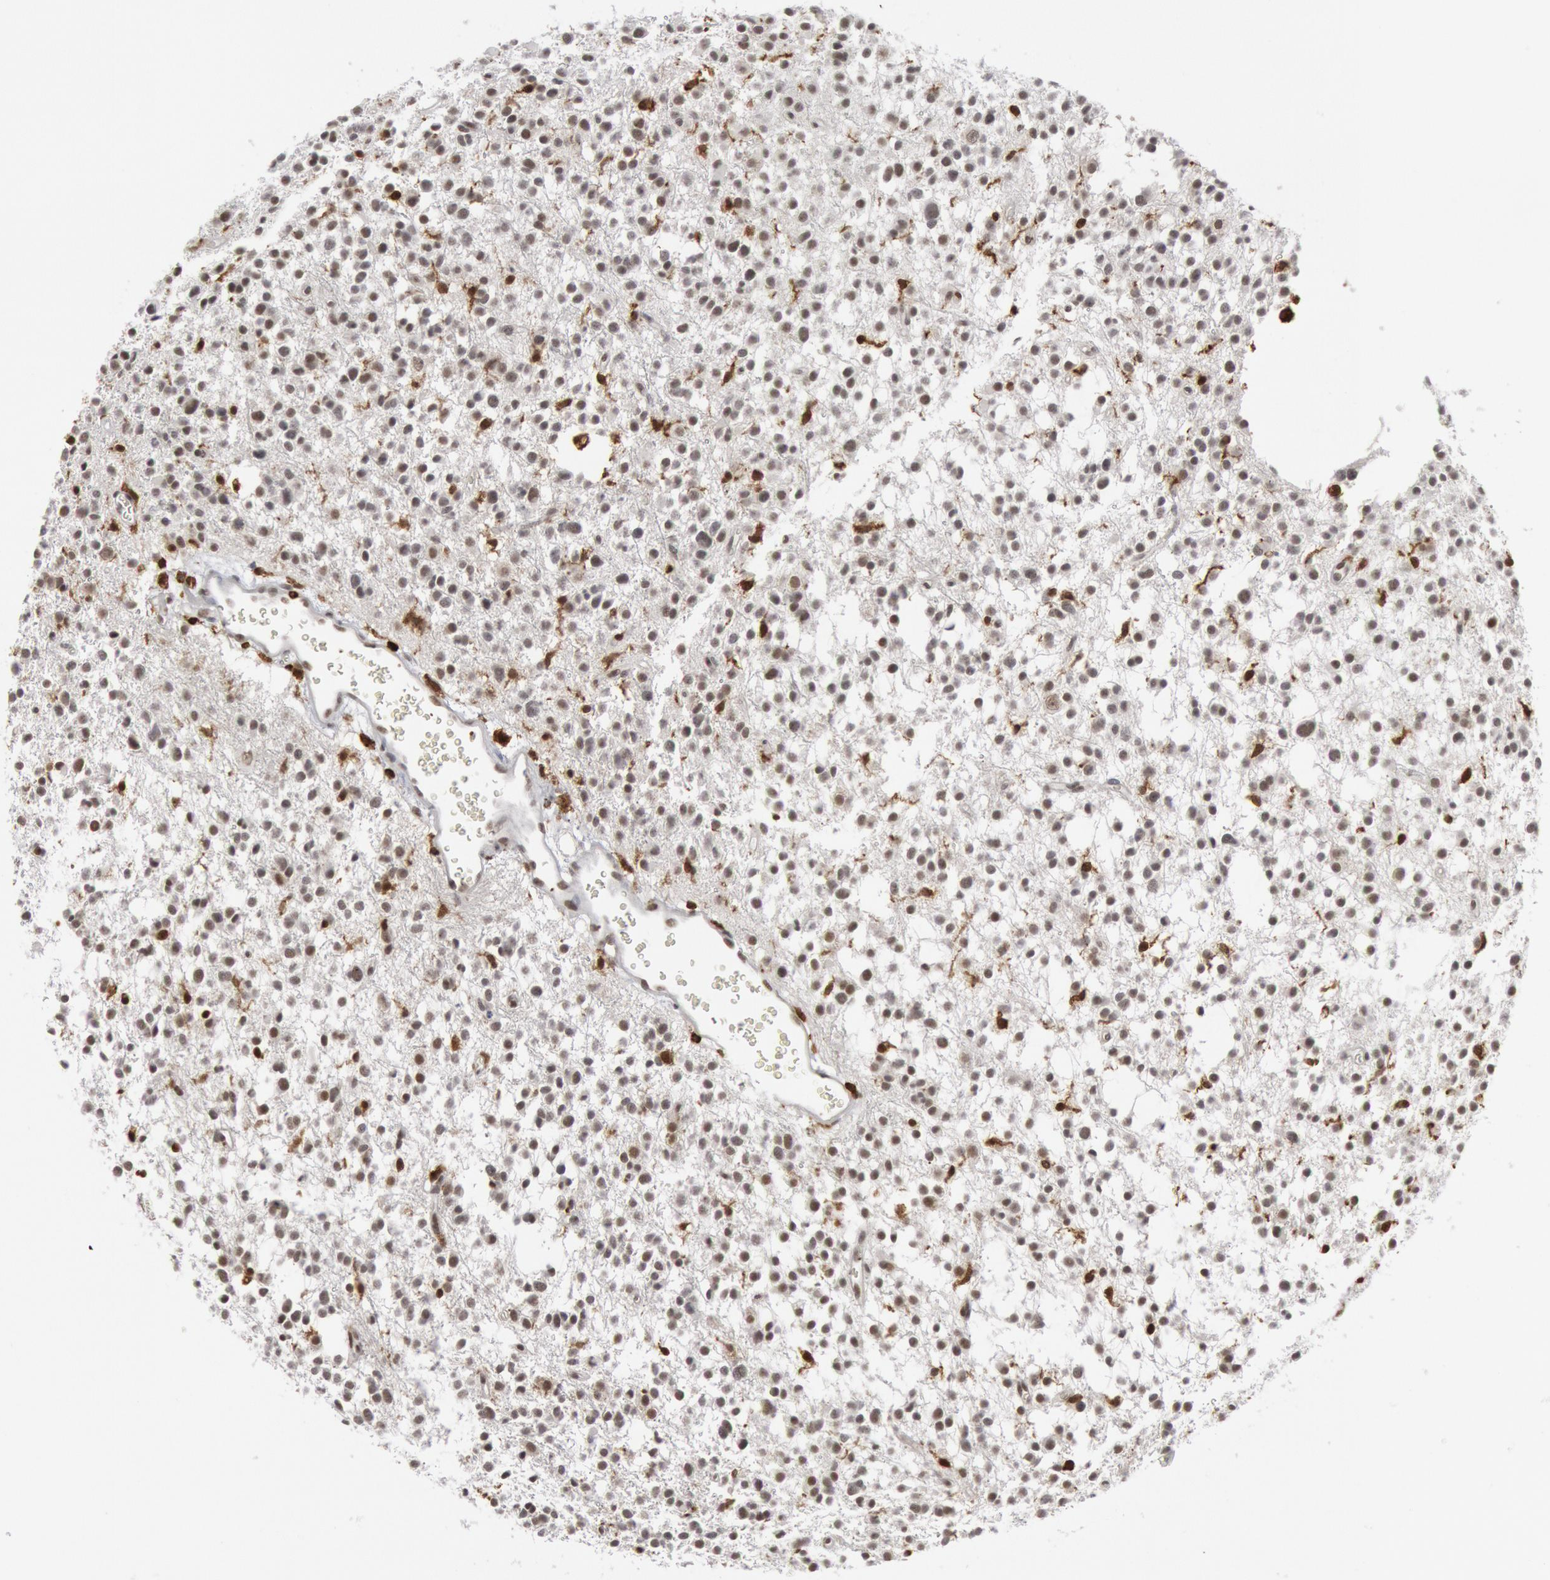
{"staining": {"intensity": "moderate", "quantity": "<25%", "location": "nuclear"}, "tissue": "glioma", "cell_type": "Tumor cells", "image_type": "cancer", "snomed": [{"axis": "morphology", "description": "Glioma, malignant, Low grade"}, {"axis": "topography", "description": "Brain"}], "caption": "Protein staining of malignant glioma (low-grade) tissue displays moderate nuclear staining in about <25% of tumor cells. Nuclei are stained in blue.", "gene": "PTPN6", "patient": {"sex": "female", "age": 36}}